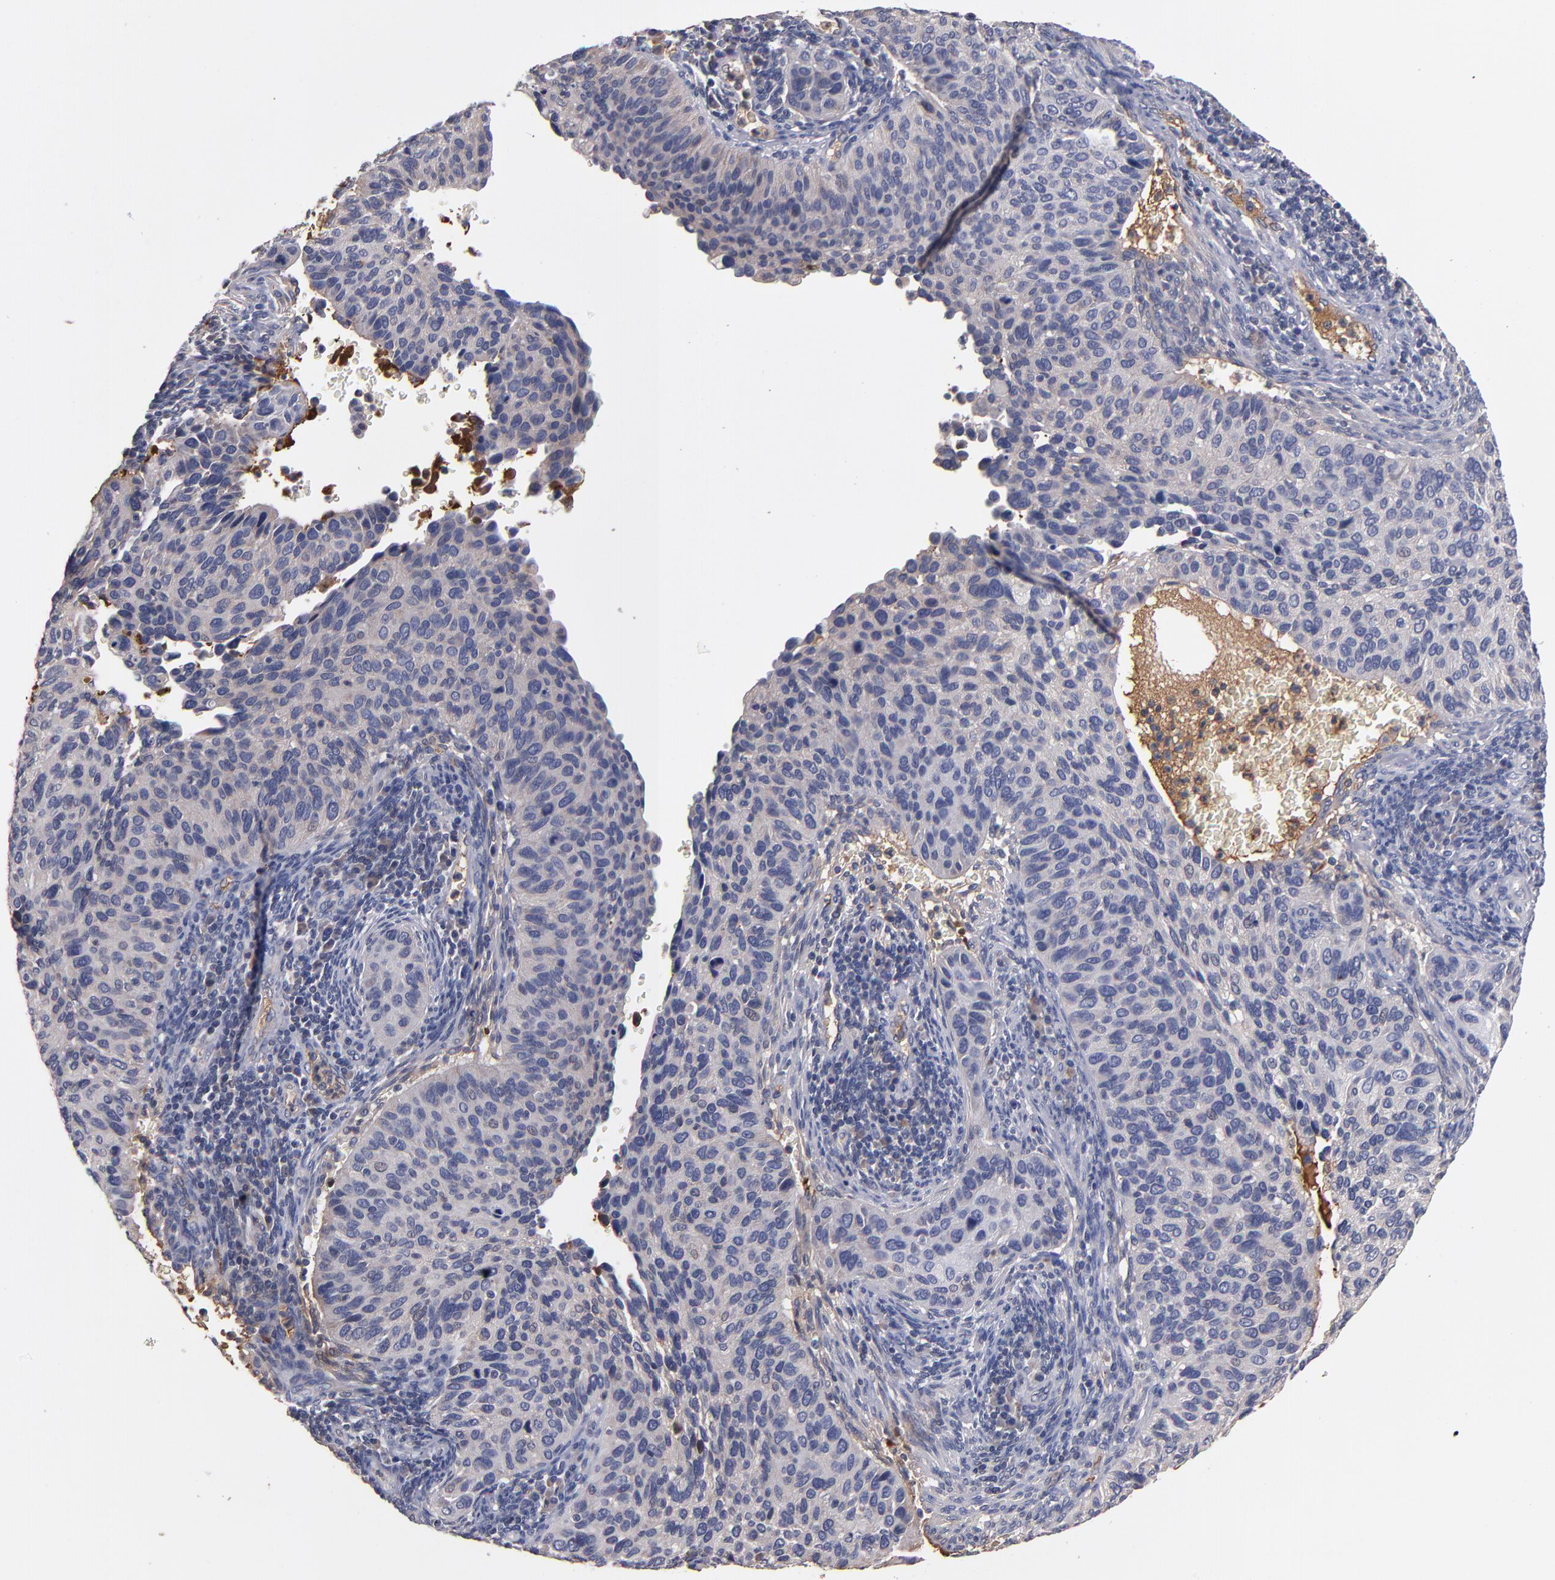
{"staining": {"intensity": "weak", "quantity": "<25%", "location": "cytoplasmic/membranous"}, "tissue": "cervical cancer", "cell_type": "Tumor cells", "image_type": "cancer", "snomed": [{"axis": "morphology", "description": "Adenocarcinoma, NOS"}, {"axis": "topography", "description": "Cervix"}], "caption": "Immunohistochemistry (IHC) image of neoplastic tissue: cervical cancer stained with DAB (3,3'-diaminobenzidine) demonstrates no significant protein positivity in tumor cells.", "gene": "DACT1", "patient": {"sex": "female", "age": 29}}